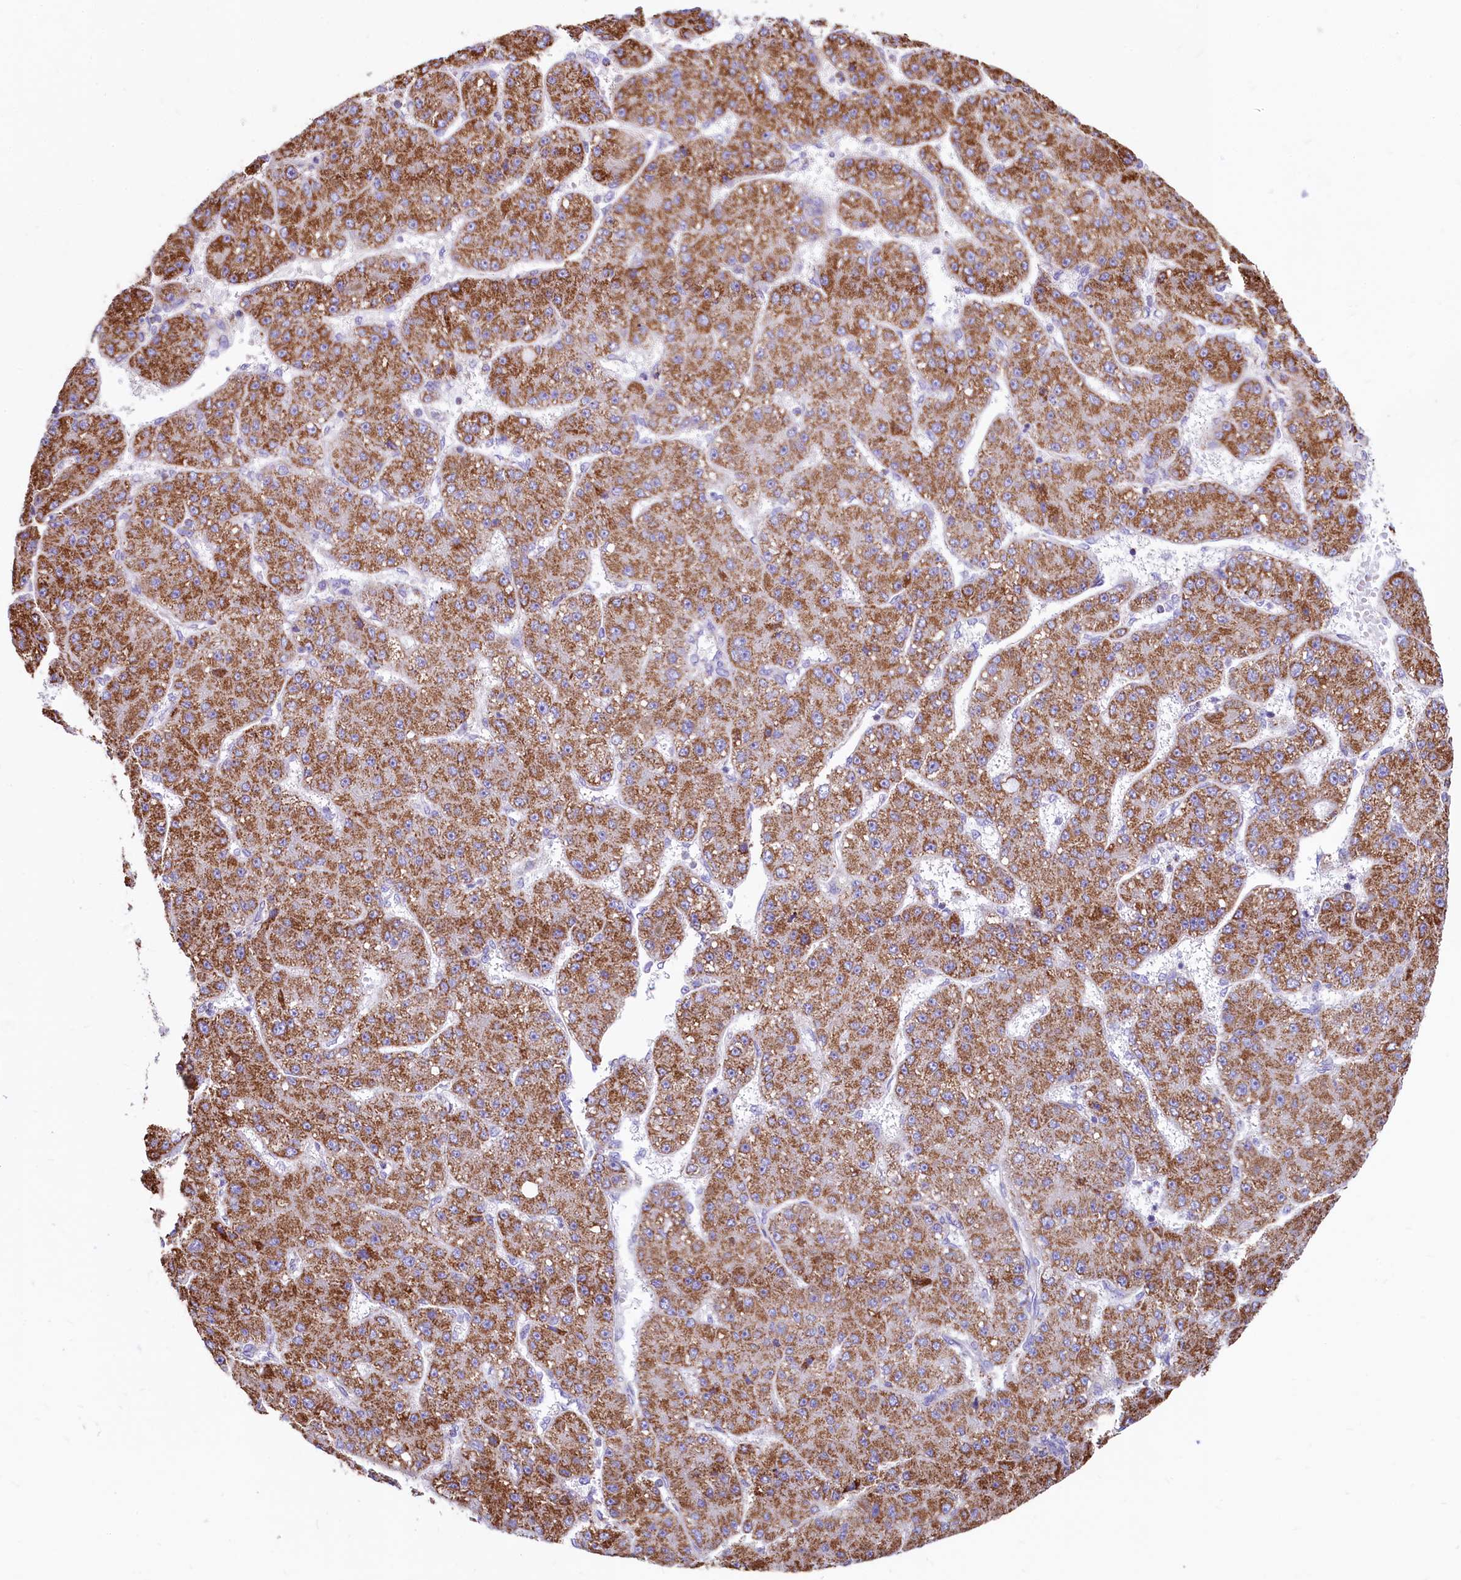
{"staining": {"intensity": "moderate", "quantity": ">75%", "location": "cytoplasmic/membranous"}, "tissue": "liver cancer", "cell_type": "Tumor cells", "image_type": "cancer", "snomed": [{"axis": "morphology", "description": "Carcinoma, Hepatocellular, NOS"}, {"axis": "topography", "description": "Liver"}], "caption": "Immunohistochemical staining of human liver hepatocellular carcinoma demonstrates medium levels of moderate cytoplasmic/membranous positivity in about >75% of tumor cells. (brown staining indicates protein expression, while blue staining denotes nuclei).", "gene": "VWCE", "patient": {"sex": "male", "age": 67}}